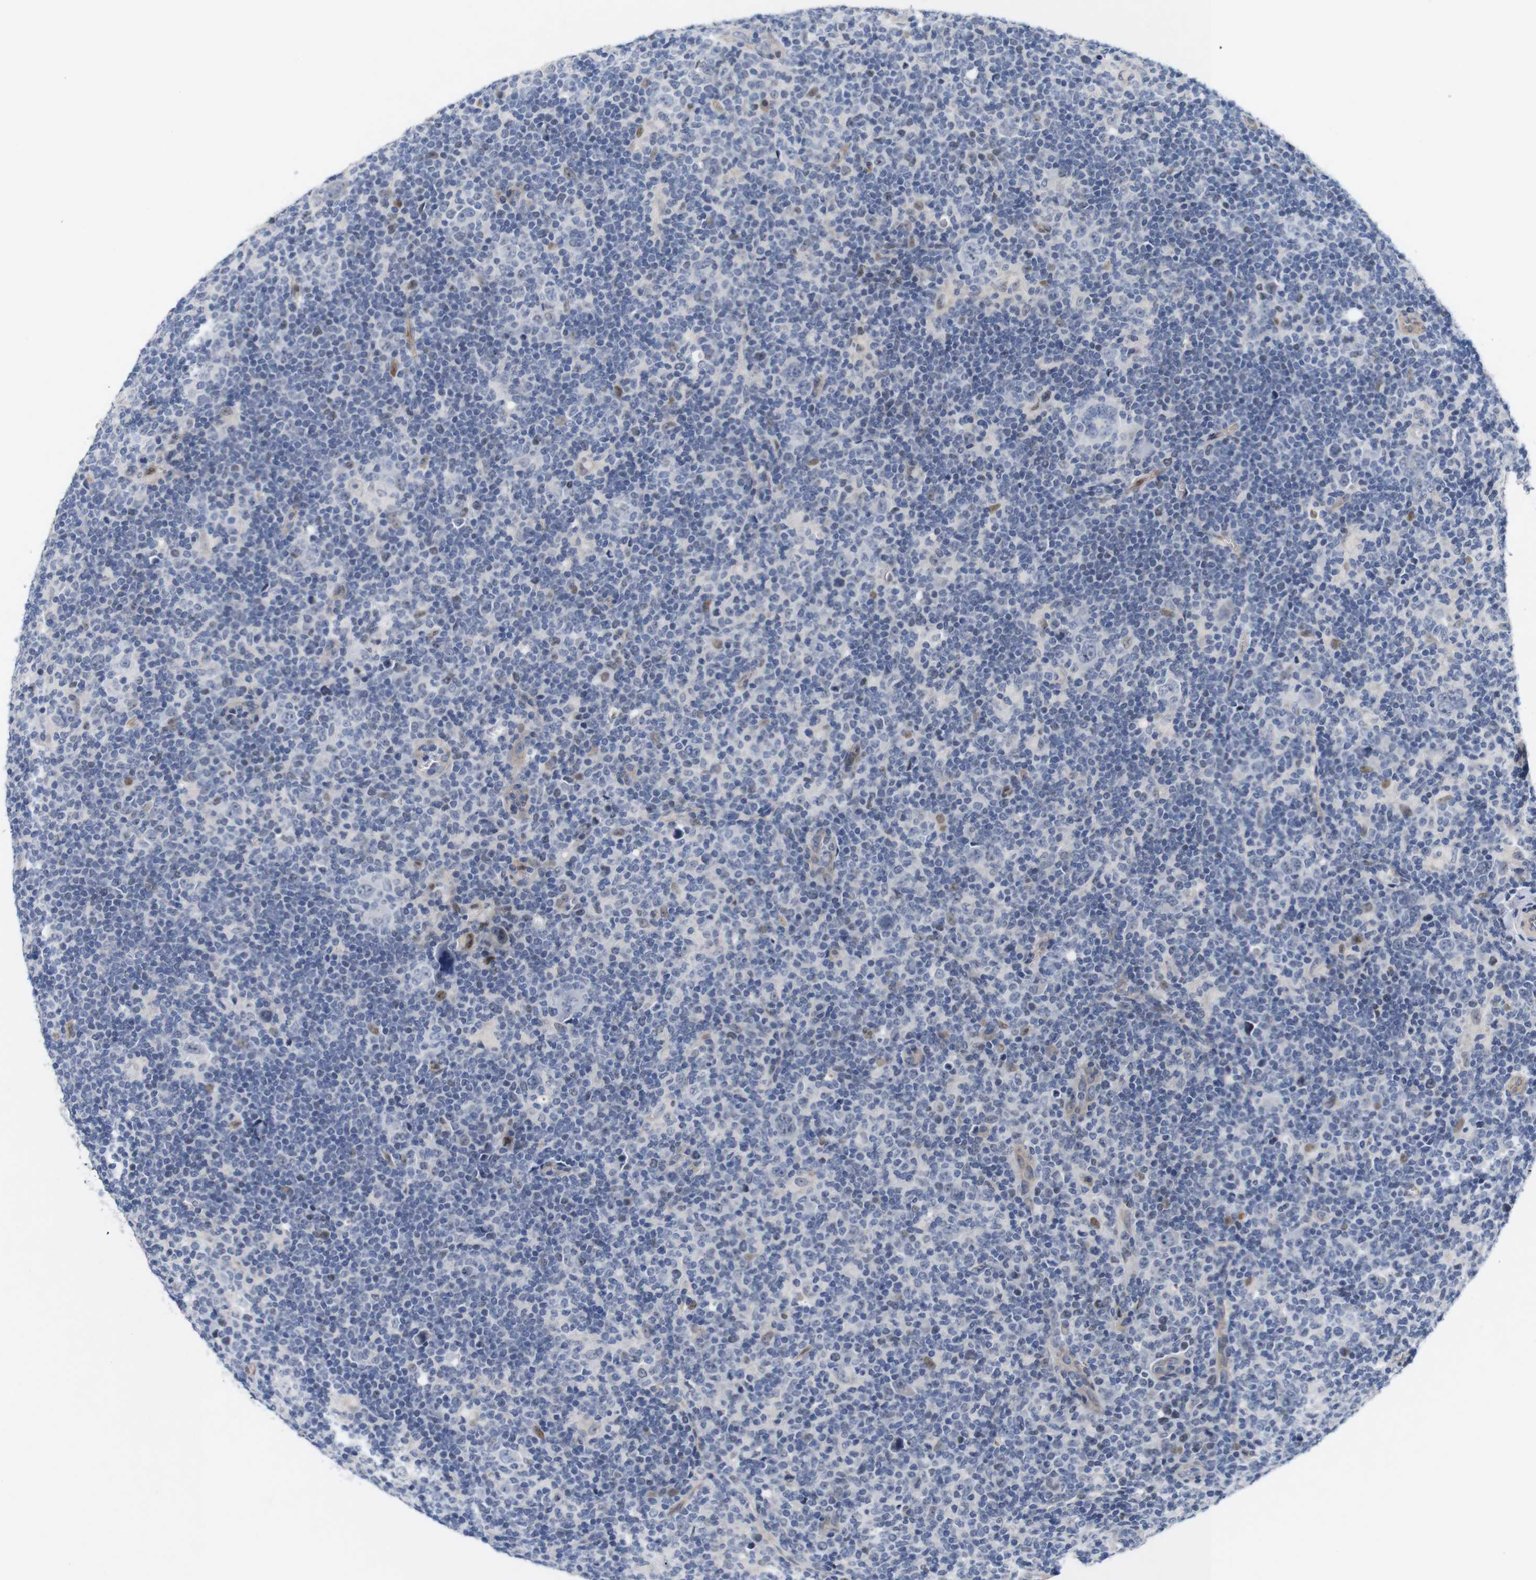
{"staining": {"intensity": "negative", "quantity": "none", "location": "none"}, "tissue": "lymphoma", "cell_type": "Tumor cells", "image_type": "cancer", "snomed": [{"axis": "morphology", "description": "Hodgkin's disease, NOS"}, {"axis": "topography", "description": "Lymph node"}], "caption": "DAB immunohistochemical staining of human Hodgkin's disease displays no significant positivity in tumor cells. (DAB immunohistochemistry (IHC) with hematoxylin counter stain).", "gene": "CYB561", "patient": {"sex": "female", "age": 57}}